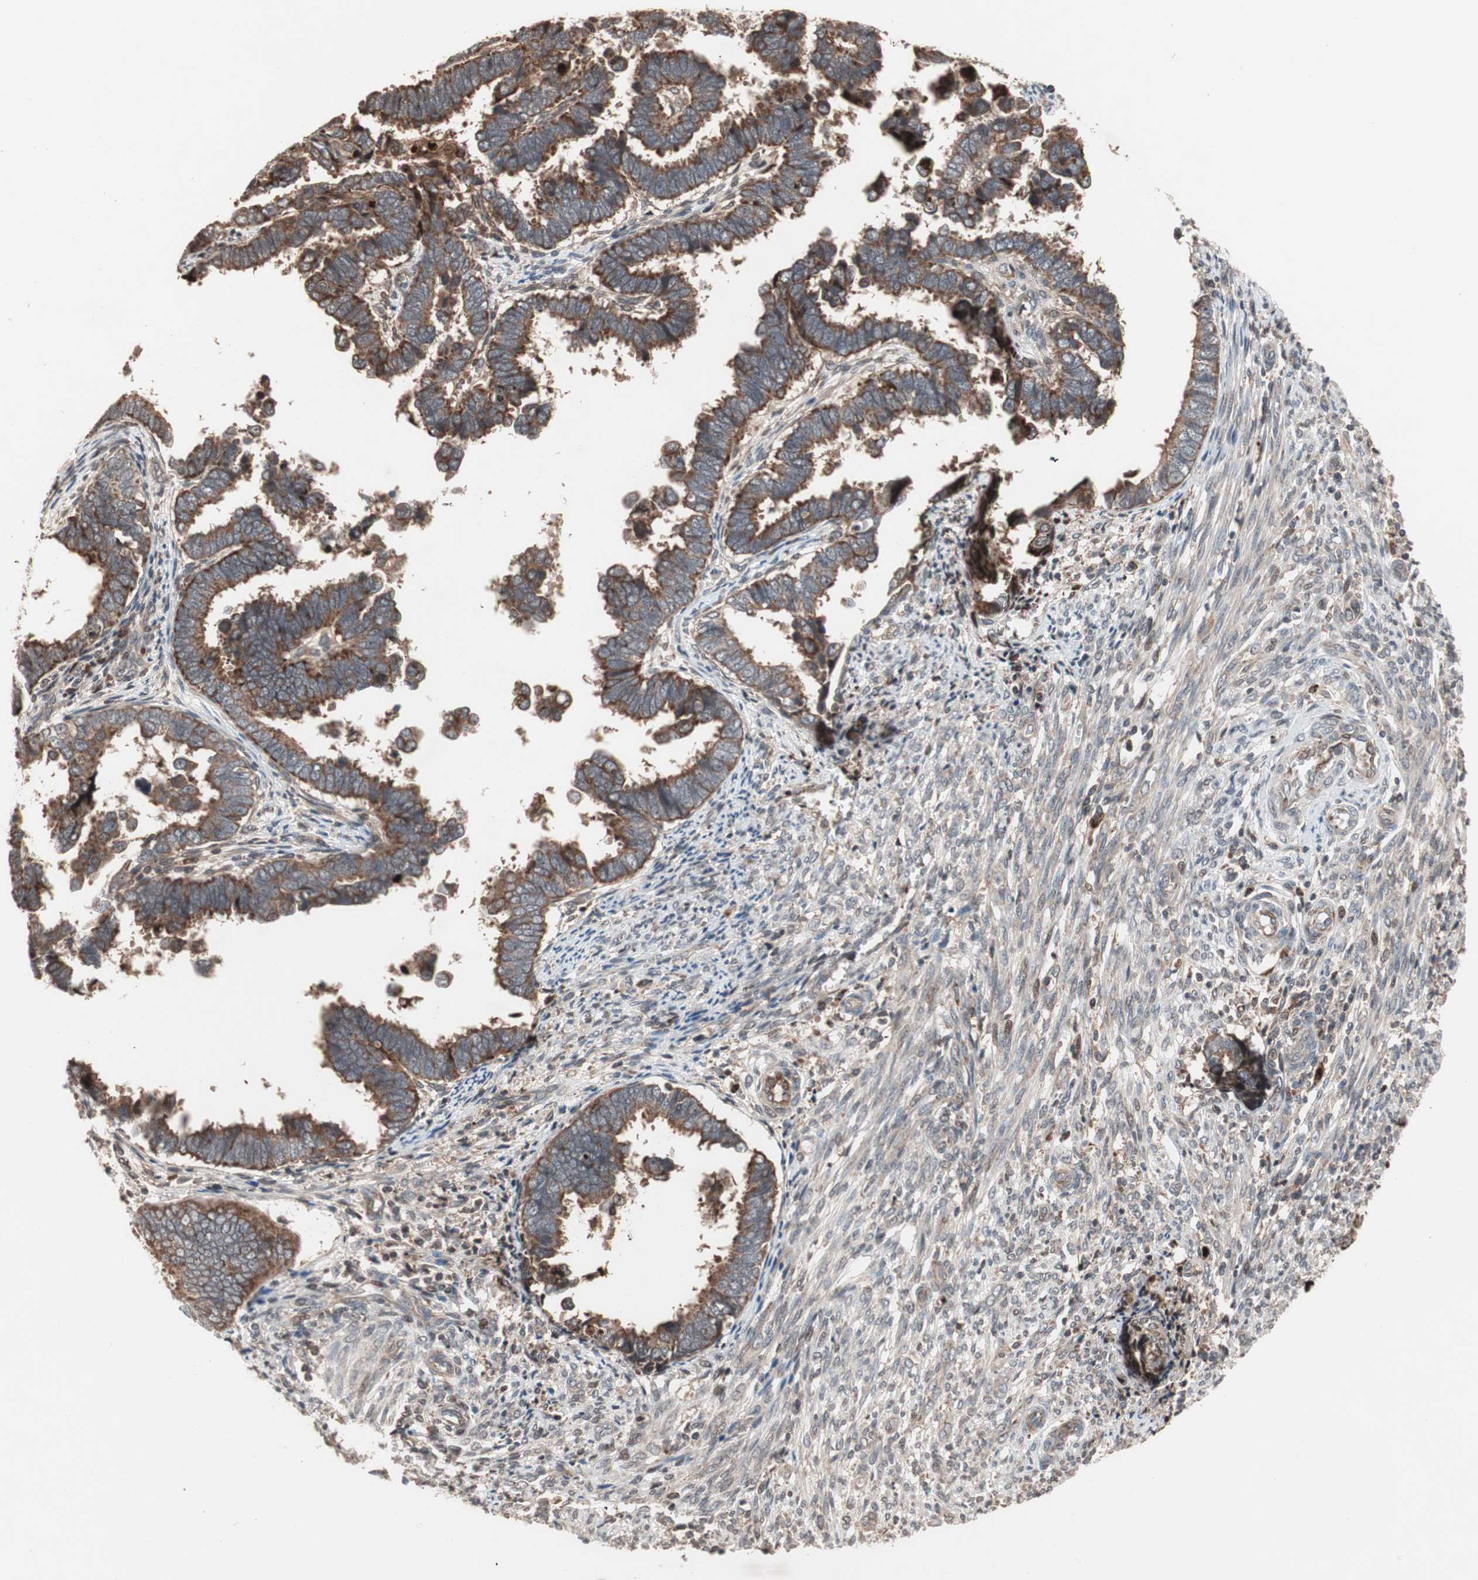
{"staining": {"intensity": "strong", "quantity": ">75%", "location": "cytoplasmic/membranous"}, "tissue": "endometrial cancer", "cell_type": "Tumor cells", "image_type": "cancer", "snomed": [{"axis": "morphology", "description": "Adenocarcinoma, NOS"}, {"axis": "topography", "description": "Endometrium"}], "caption": "Strong cytoplasmic/membranous expression for a protein is appreciated in approximately >75% of tumor cells of adenocarcinoma (endometrial) using immunohistochemistry (IHC).", "gene": "NF2", "patient": {"sex": "female", "age": 75}}